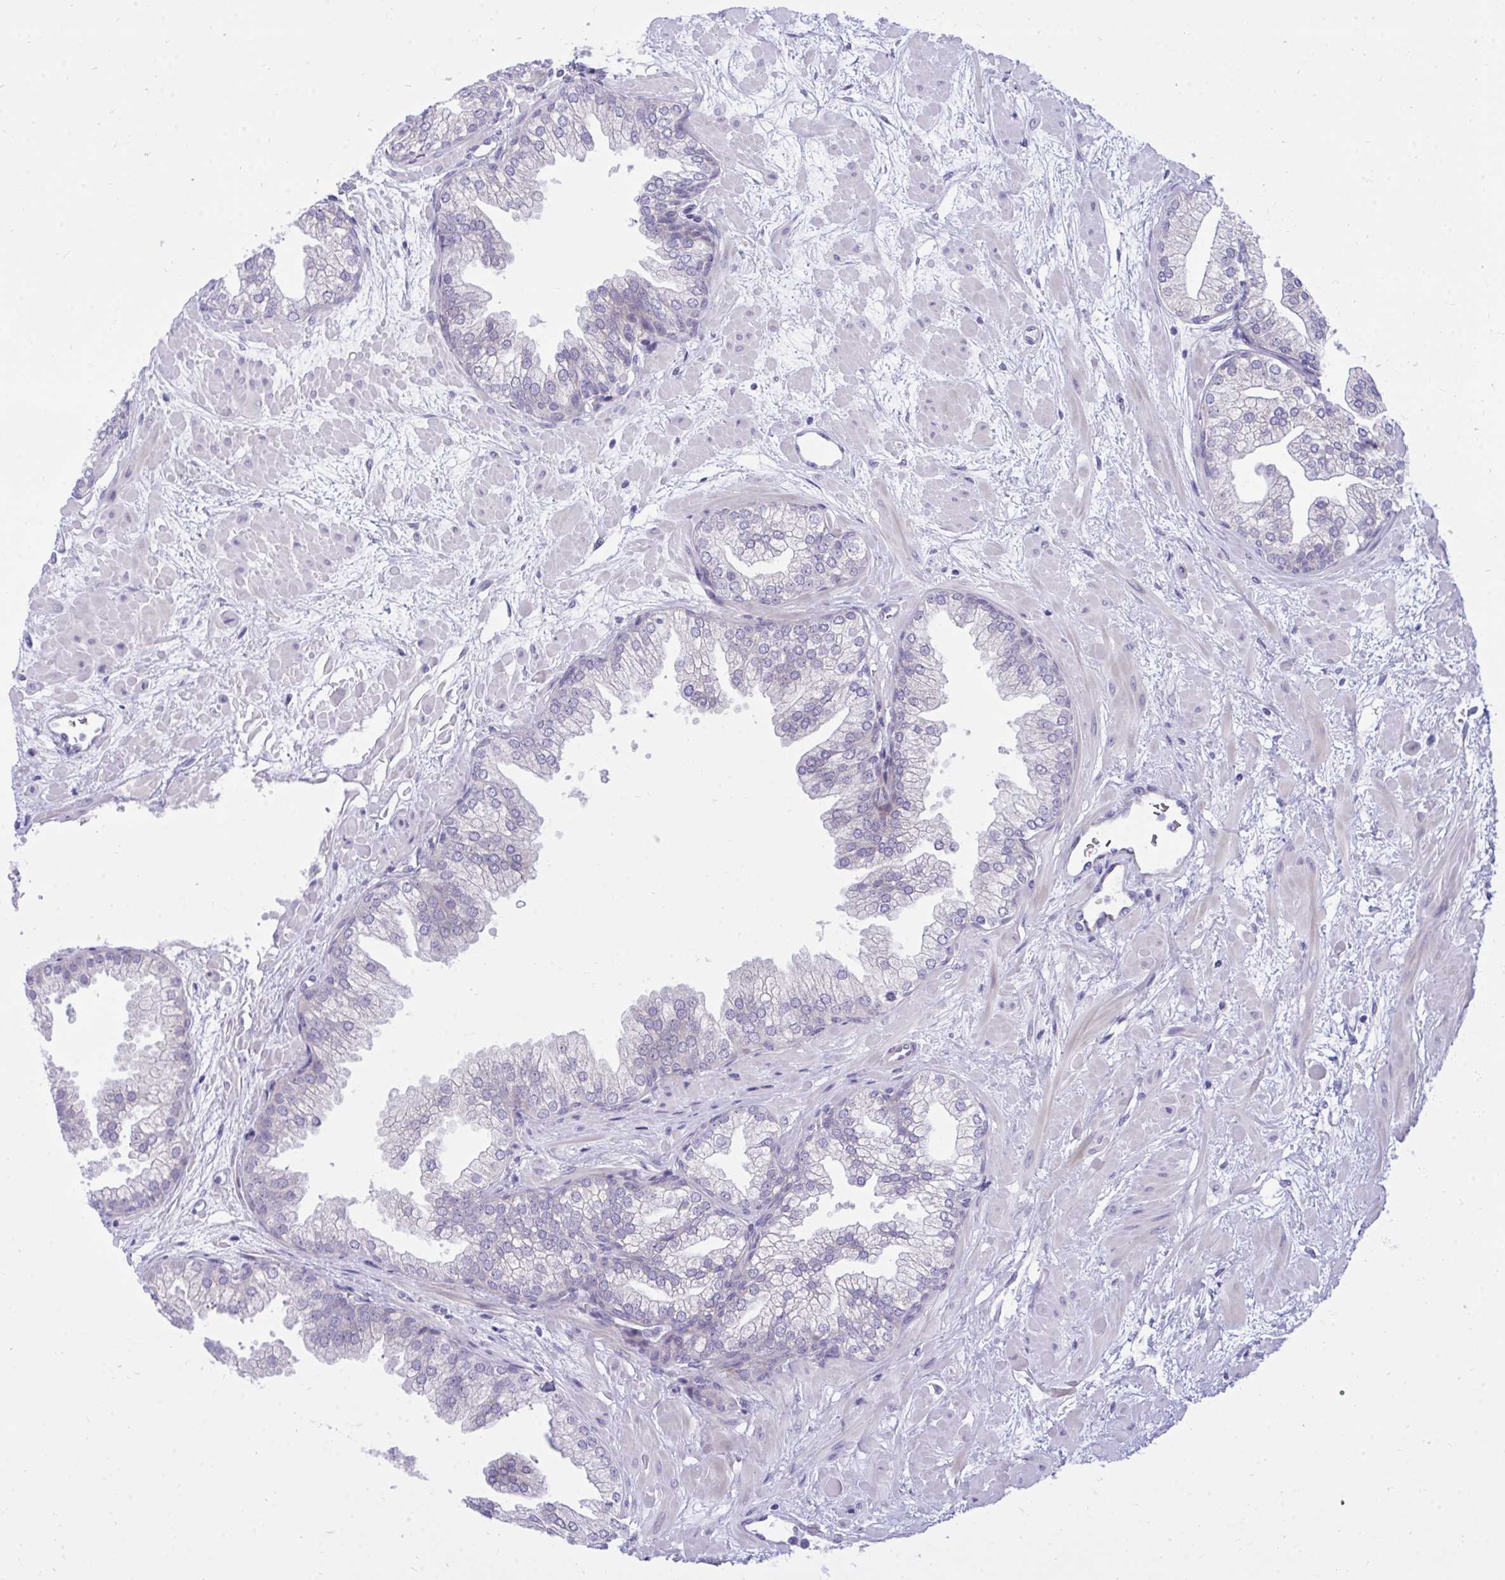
{"staining": {"intensity": "negative", "quantity": "none", "location": "none"}, "tissue": "prostate", "cell_type": "Glandular cells", "image_type": "normal", "snomed": [{"axis": "morphology", "description": "Normal tissue, NOS"}, {"axis": "topography", "description": "Prostate"}], "caption": "DAB (3,3'-diaminobenzidine) immunohistochemical staining of benign prostate demonstrates no significant expression in glandular cells. (DAB immunohistochemistry, high magnification).", "gene": "MED9", "patient": {"sex": "male", "age": 37}}